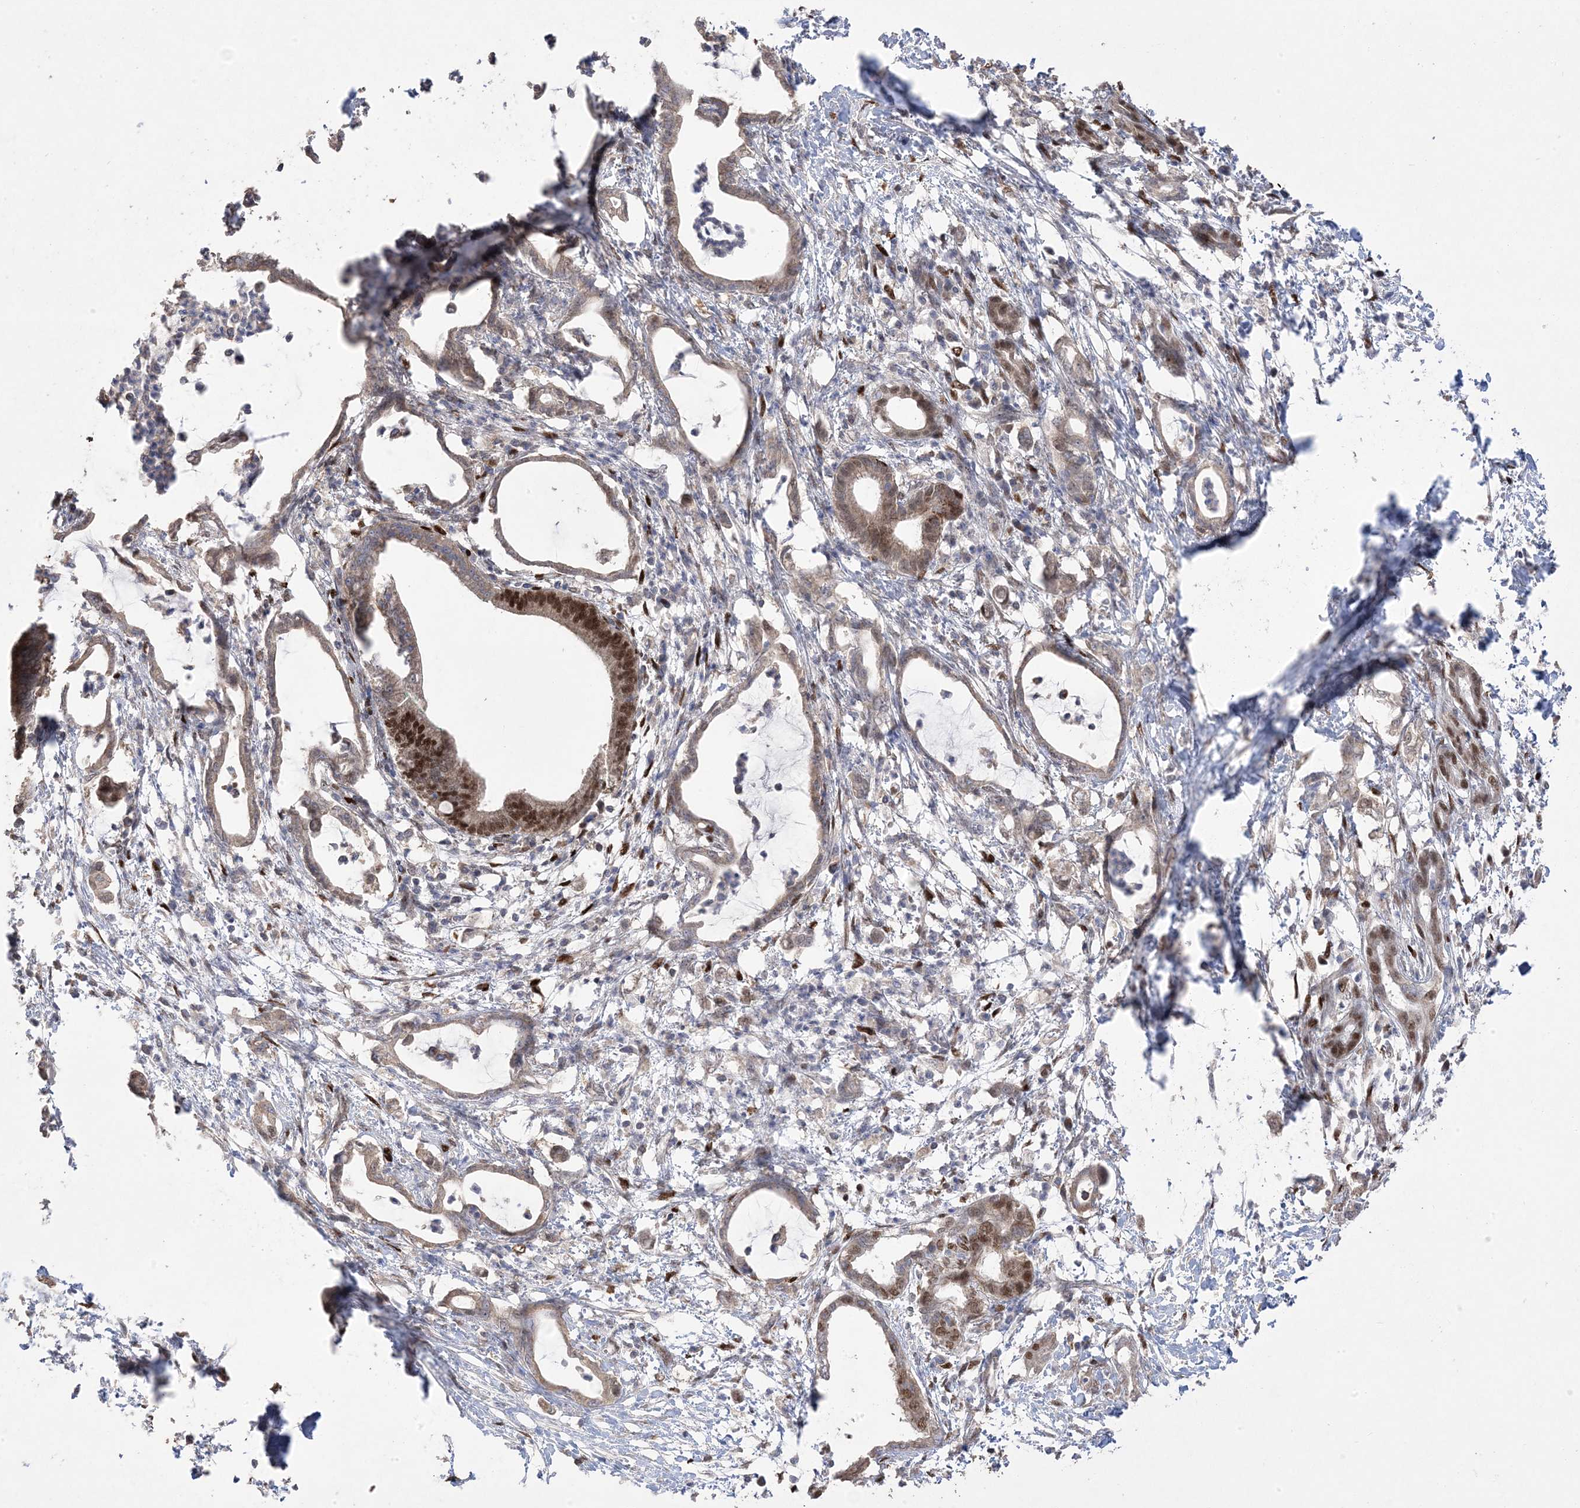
{"staining": {"intensity": "strong", "quantity": "<25%", "location": "nuclear"}, "tissue": "pancreatic cancer", "cell_type": "Tumor cells", "image_type": "cancer", "snomed": [{"axis": "morphology", "description": "Adenocarcinoma, NOS"}, {"axis": "topography", "description": "Pancreas"}], "caption": "Brown immunohistochemical staining in human adenocarcinoma (pancreatic) exhibits strong nuclear positivity in about <25% of tumor cells.", "gene": "PPOX", "patient": {"sex": "female", "age": 55}}